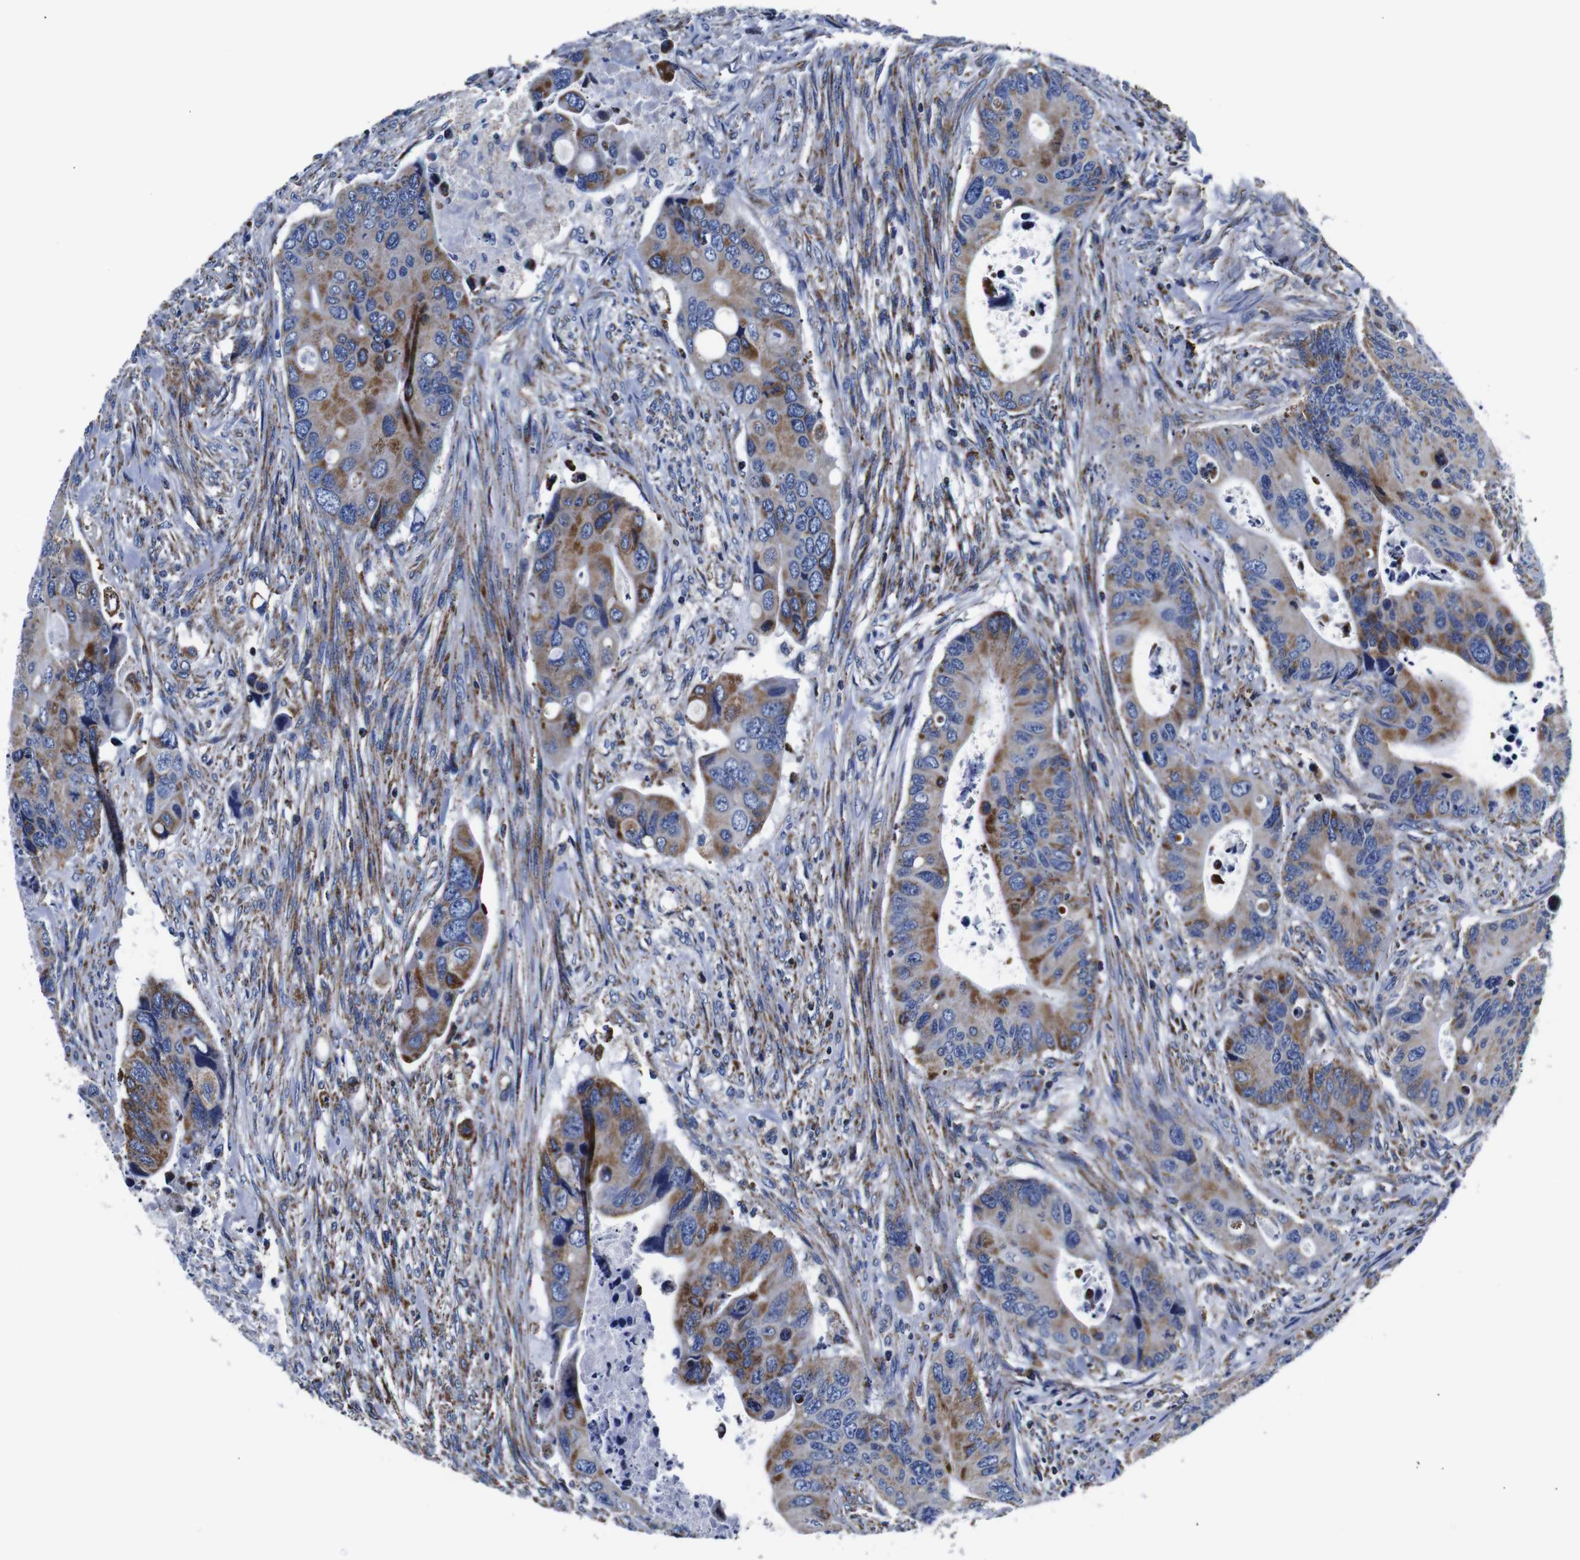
{"staining": {"intensity": "moderate", "quantity": ">75%", "location": "cytoplasmic/membranous"}, "tissue": "colorectal cancer", "cell_type": "Tumor cells", "image_type": "cancer", "snomed": [{"axis": "morphology", "description": "Adenocarcinoma, NOS"}, {"axis": "topography", "description": "Rectum"}], "caption": "Tumor cells display medium levels of moderate cytoplasmic/membranous staining in about >75% of cells in colorectal adenocarcinoma. (DAB = brown stain, brightfield microscopy at high magnification).", "gene": "FKBP9", "patient": {"sex": "female", "age": 57}}